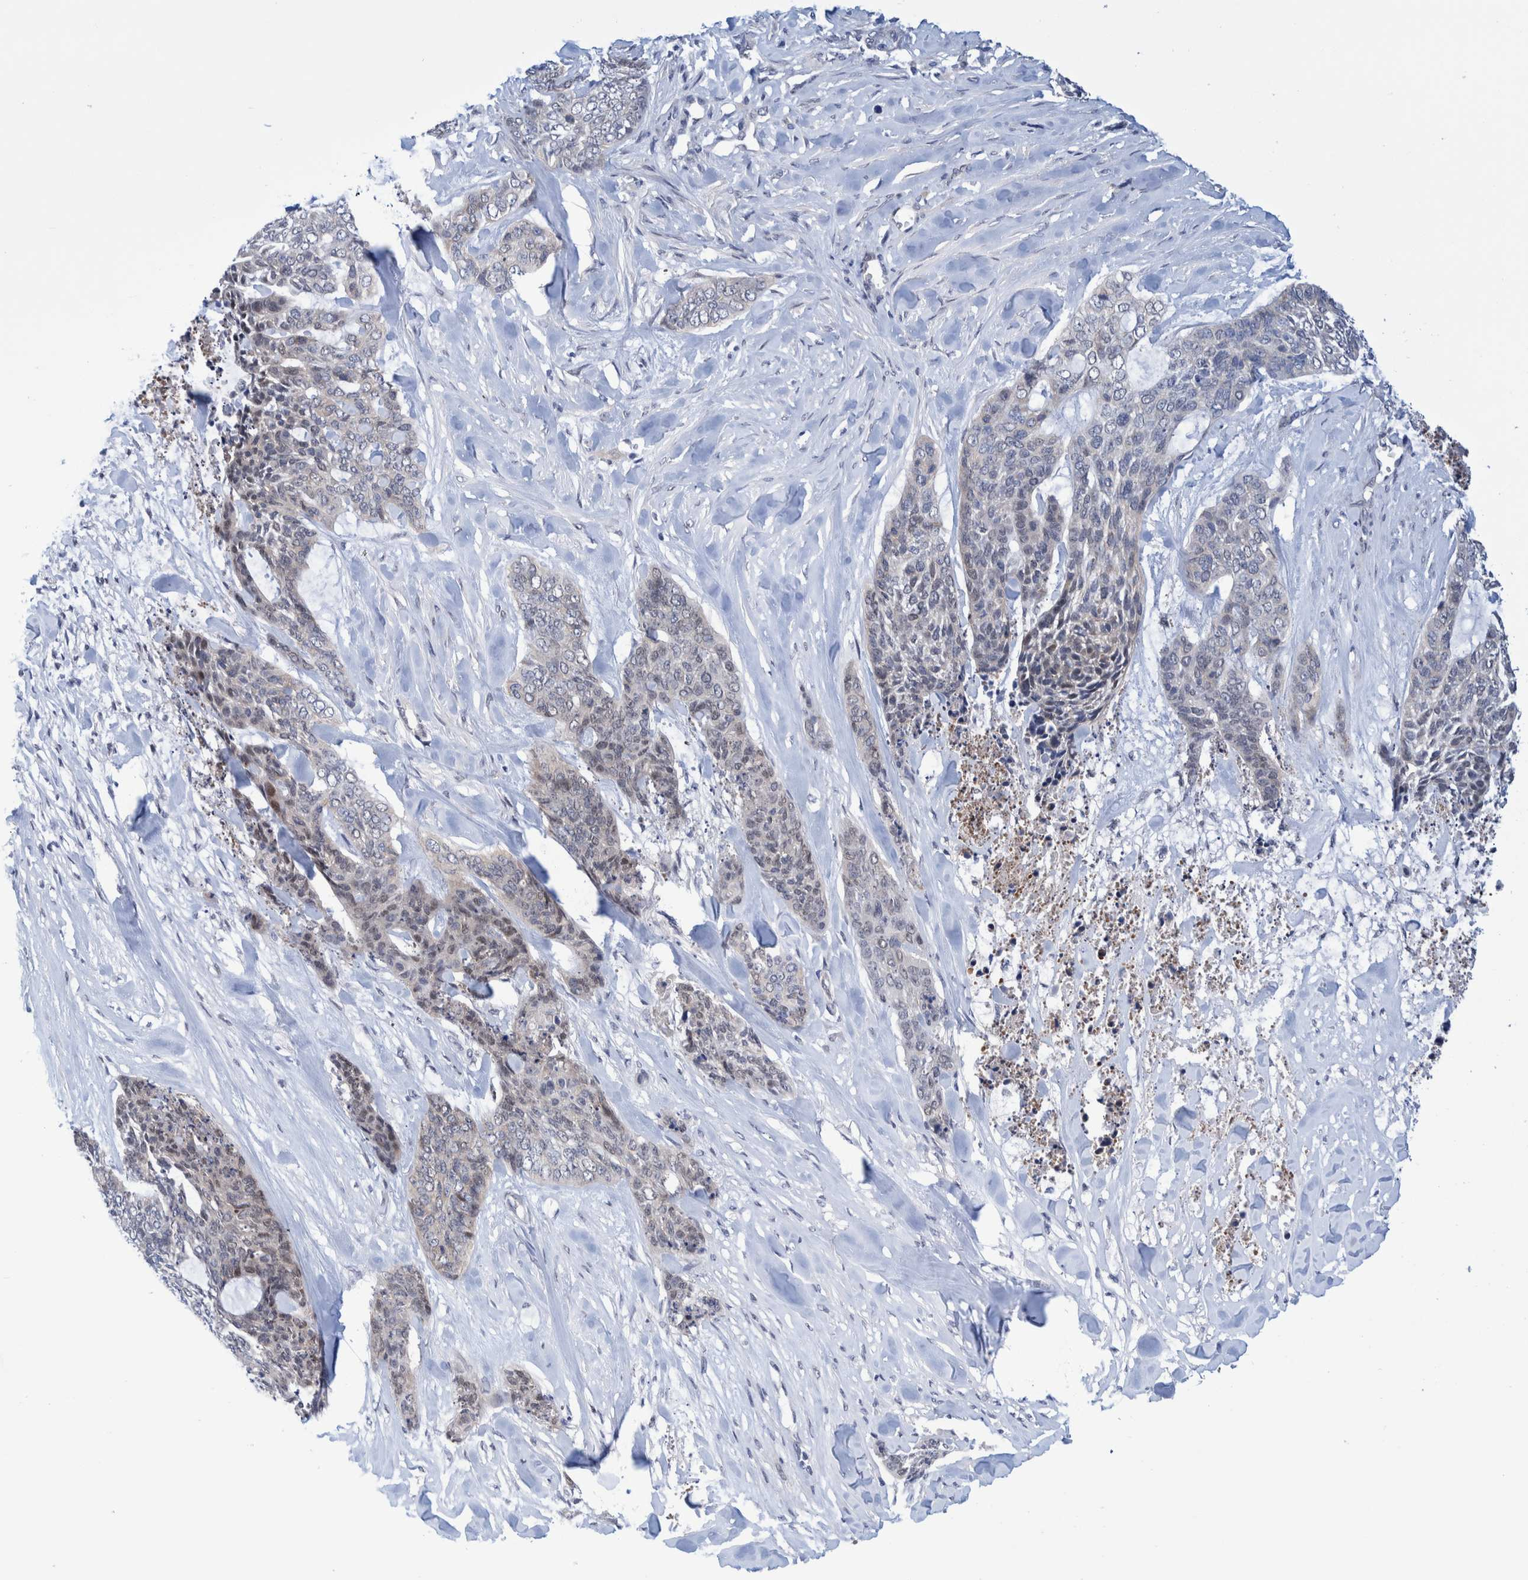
{"staining": {"intensity": "moderate", "quantity": "<25%", "location": "nuclear"}, "tissue": "skin cancer", "cell_type": "Tumor cells", "image_type": "cancer", "snomed": [{"axis": "morphology", "description": "Basal cell carcinoma"}, {"axis": "topography", "description": "Skin"}], "caption": "Brown immunohistochemical staining in human skin cancer (basal cell carcinoma) displays moderate nuclear staining in about <25% of tumor cells. Nuclei are stained in blue.", "gene": "PFAS", "patient": {"sex": "female", "age": 64}}